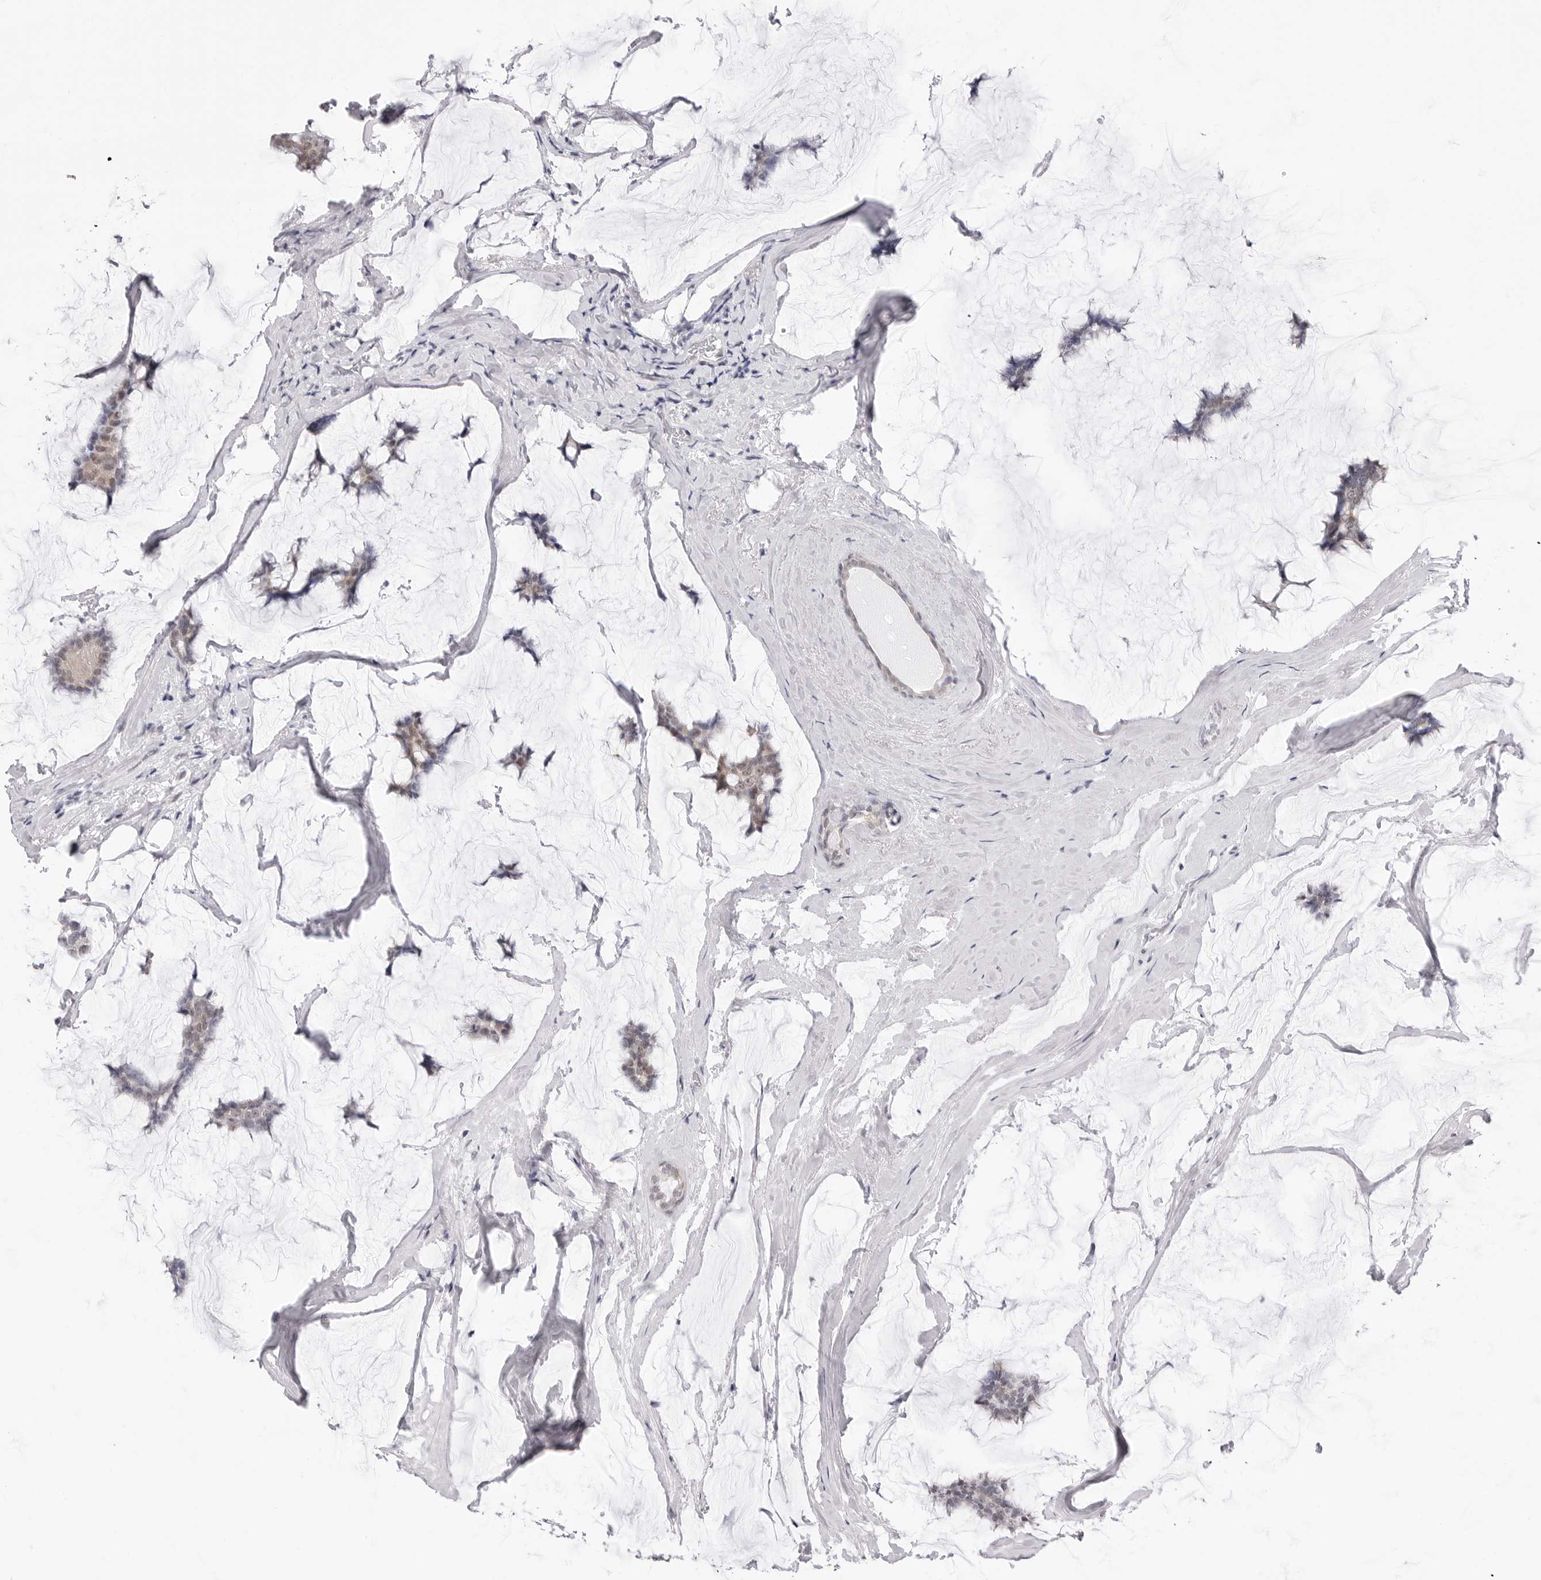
{"staining": {"intensity": "weak", "quantity": "25%-75%", "location": "cytoplasmic/membranous,nuclear"}, "tissue": "breast cancer", "cell_type": "Tumor cells", "image_type": "cancer", "snomed": [{"axis": "morphology", "description": "Duct carcinoma"}, {"axis": "topography", "description": "Breast"}], "caption": "Brown immunohistochemical staining in breast cancer shows weak cytoplasmic/membranous and nuclear expression in about 25%-75% of tumor cells.", "gene": "PPP2R5C", "patient": {"sex": "female", "age": 93}}